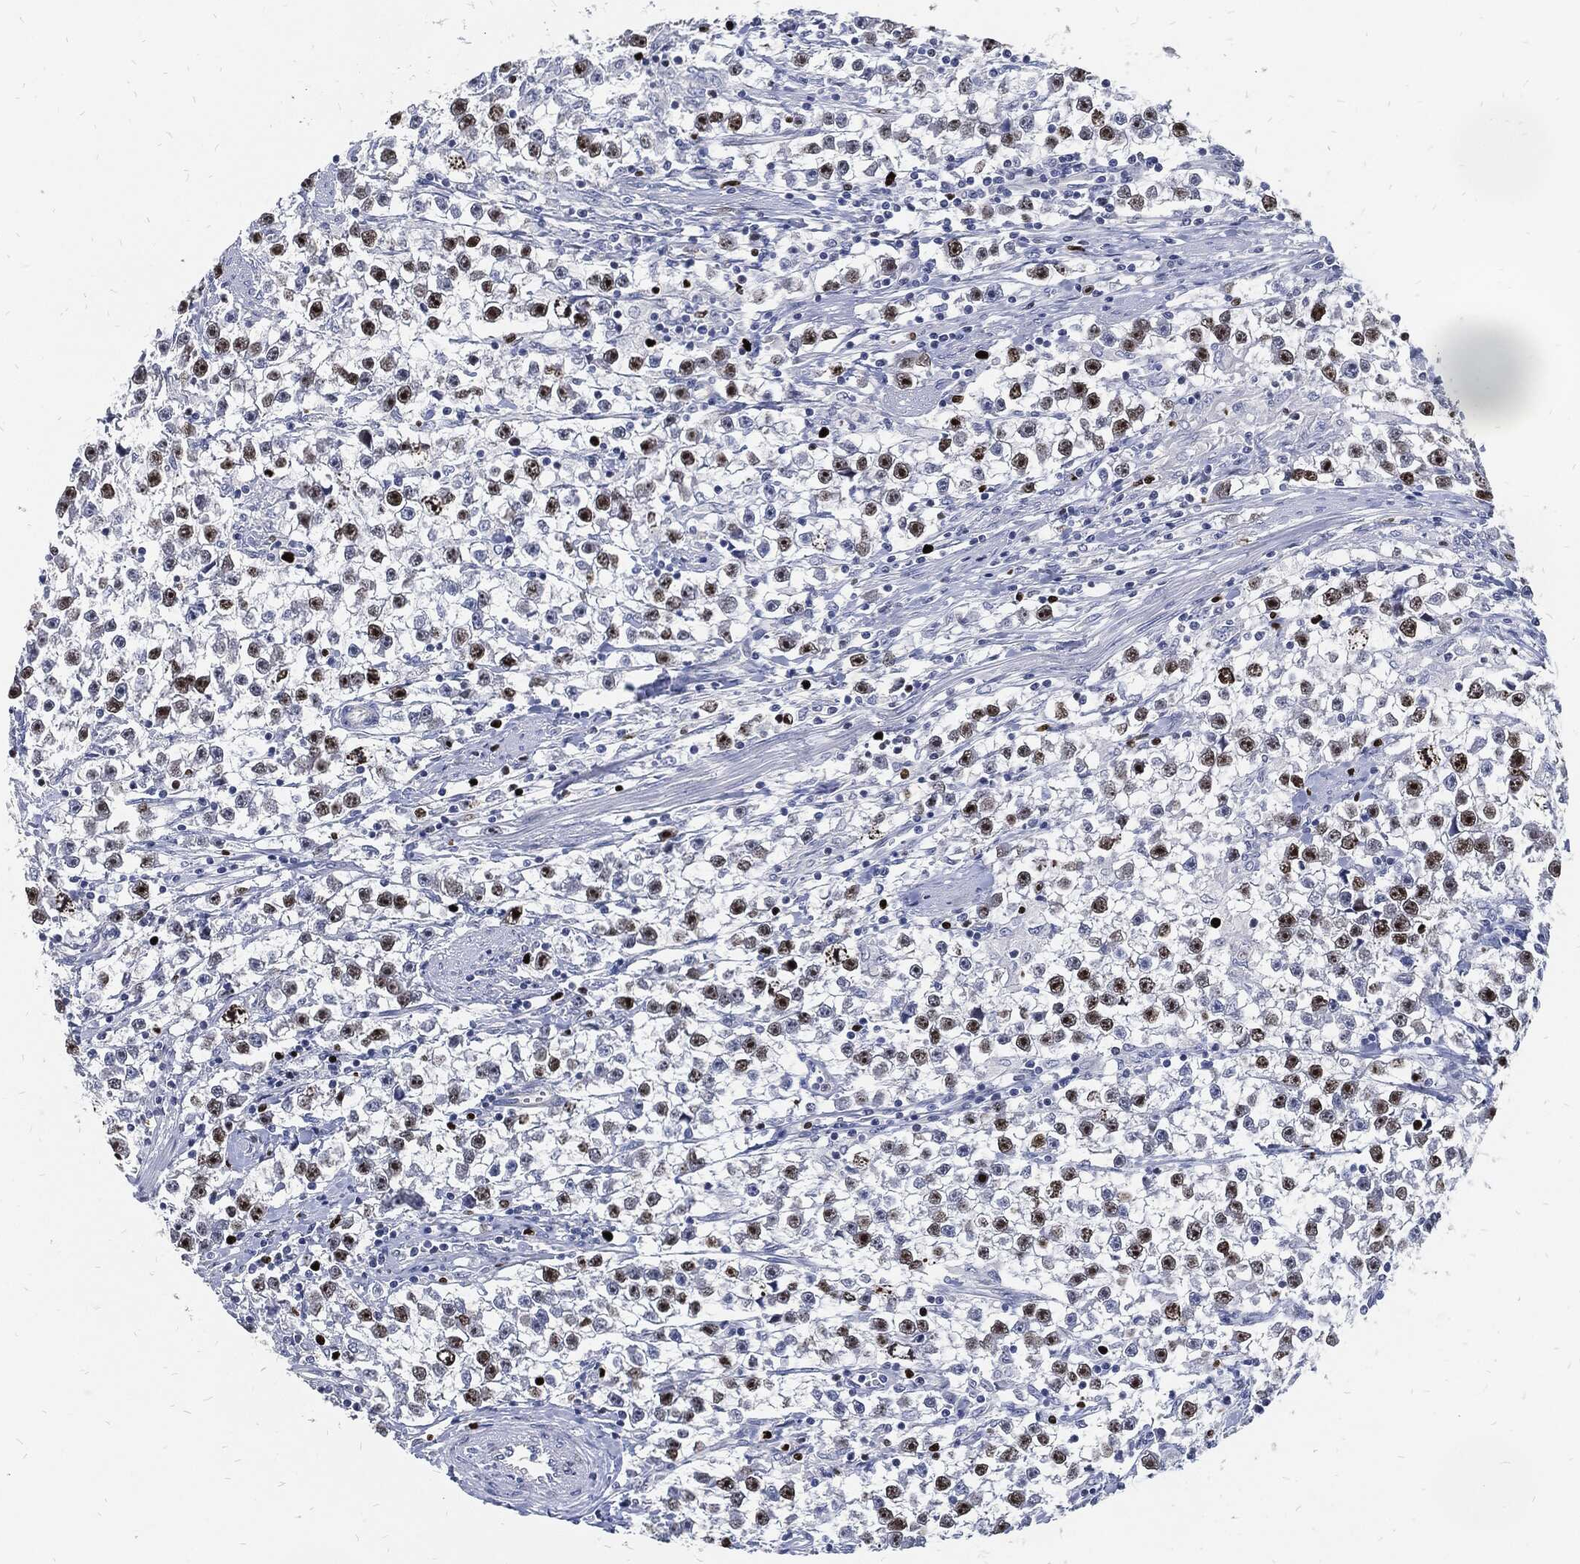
{"staining": {"intensity": "strong", "quantity": "<25%", "location": "nuclear"}, "tissue": "testis cancer", "cell_type": "Tumor cells", "image_type": "cancer", "snomed": [{"axis": "morphology", "description": "Seminoma, NOS"}, {"axis": "topography", "description": "Testis"}], "caption": "Immunohistochemistry (IHC) of human testis cancer displays medium levels of strong nuclear expression in approximately <25% of tumor cells.", "gene": "MKI67", "patient": {"sex": "male", "age": 59}}